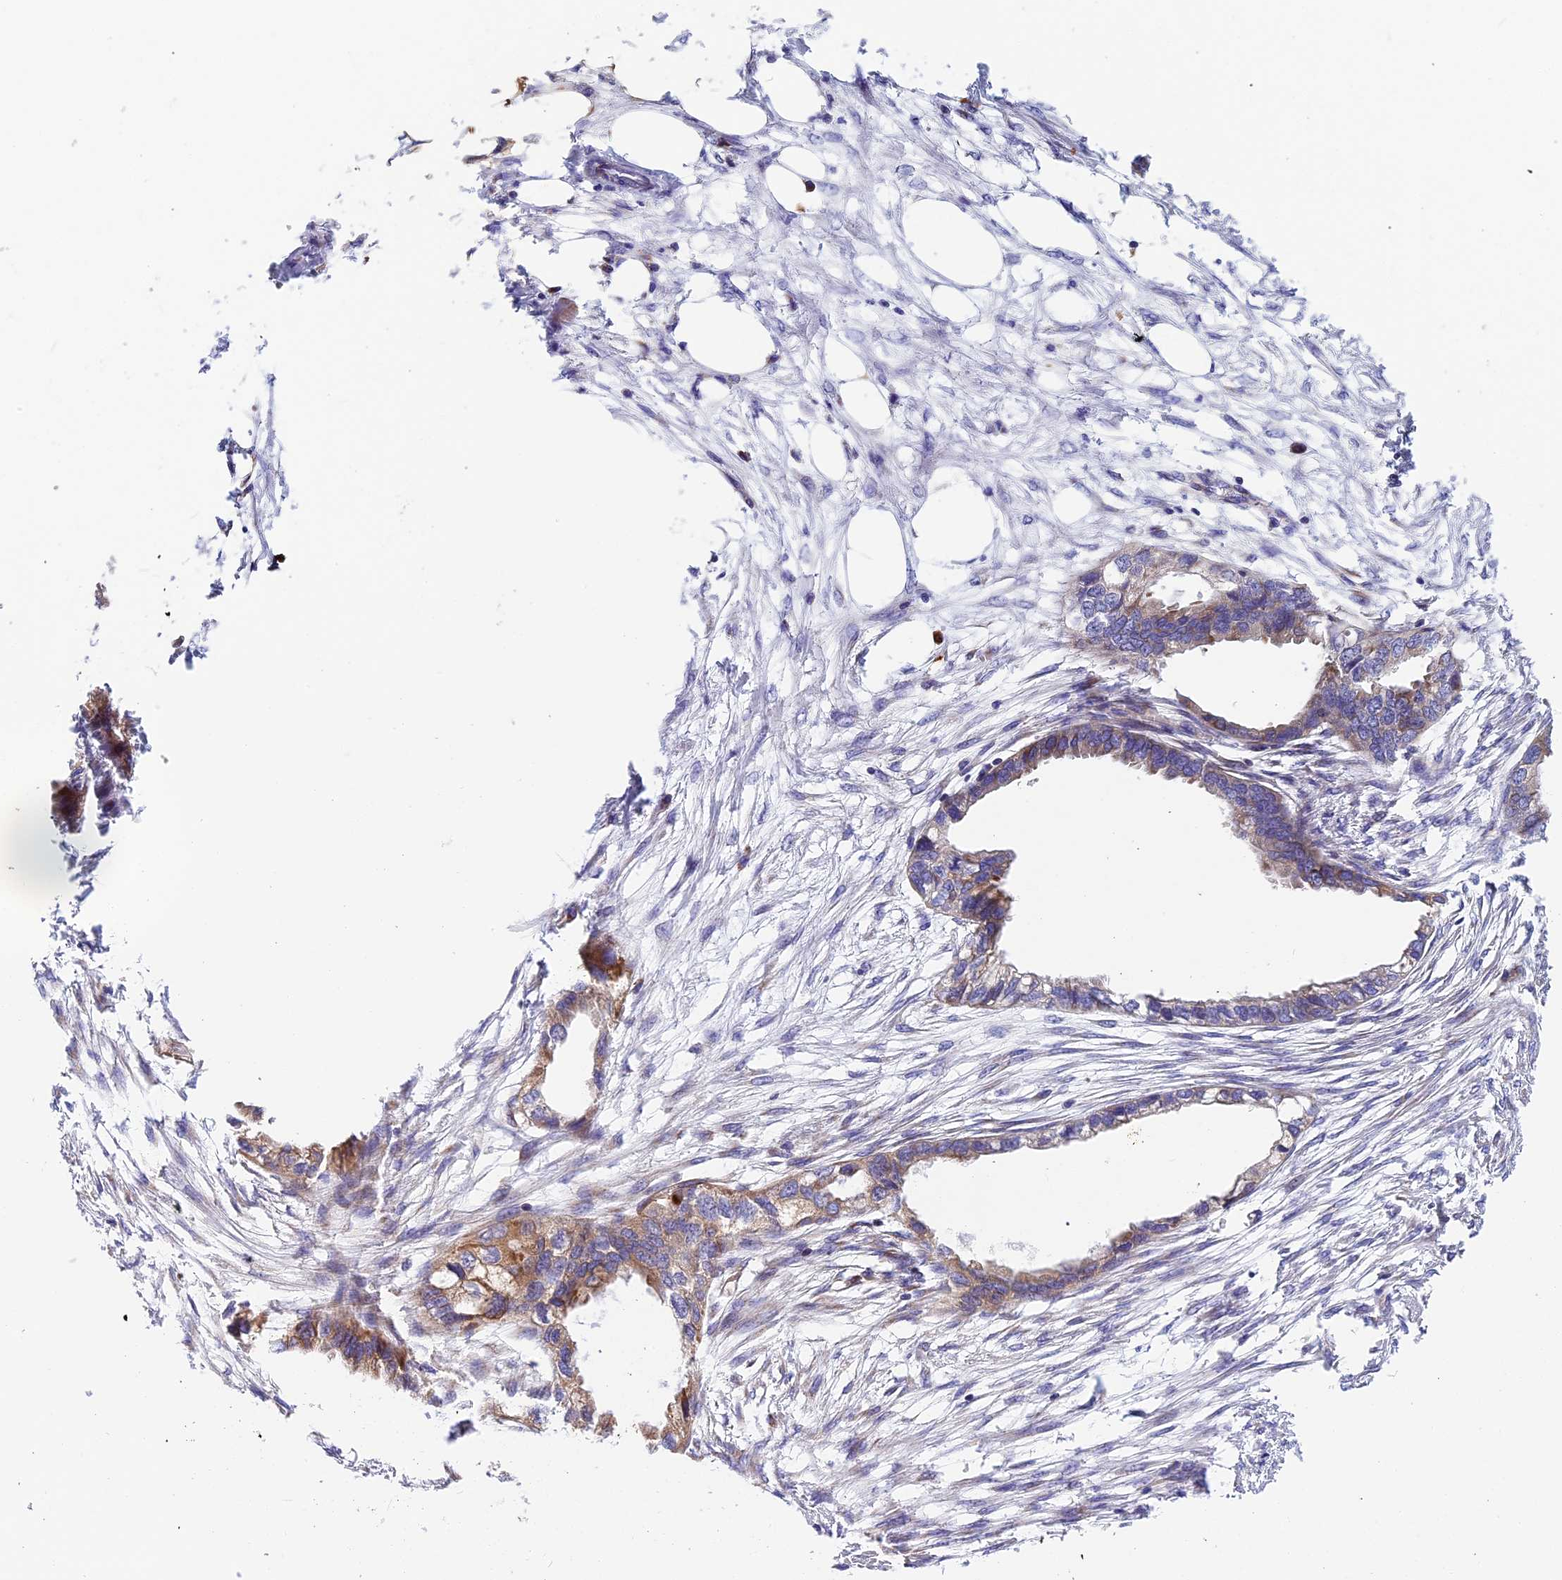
{"staining": {"intensity": "moderate", "quantity": "25%-75%", "location": "cytoplasmic/membranous"}, "tissue": "endometrial cancer", "cell_type": "Tumor cells", "image_type": "cancer", "snomed": [{"axis": "morphology", "description": "Adenocarcinoma, NOS"}, {"axis": "morphology", "description": "Adenocarcinoma, metastatic, NOS"}, {"axis": "topography", "description": "Adipose tissue"}, {"axis": "topography", "description": "Endometrium"}], "caption": "This is a micrograph of immunohistochemistry (IHC) staining of endometrial metastatic adenocarcinoma, which shows moderate staining in the cytoplasmic/membranous of tumor cells.", "gene": "MRAS", "patient": {"sex": "female", "age": 67}}